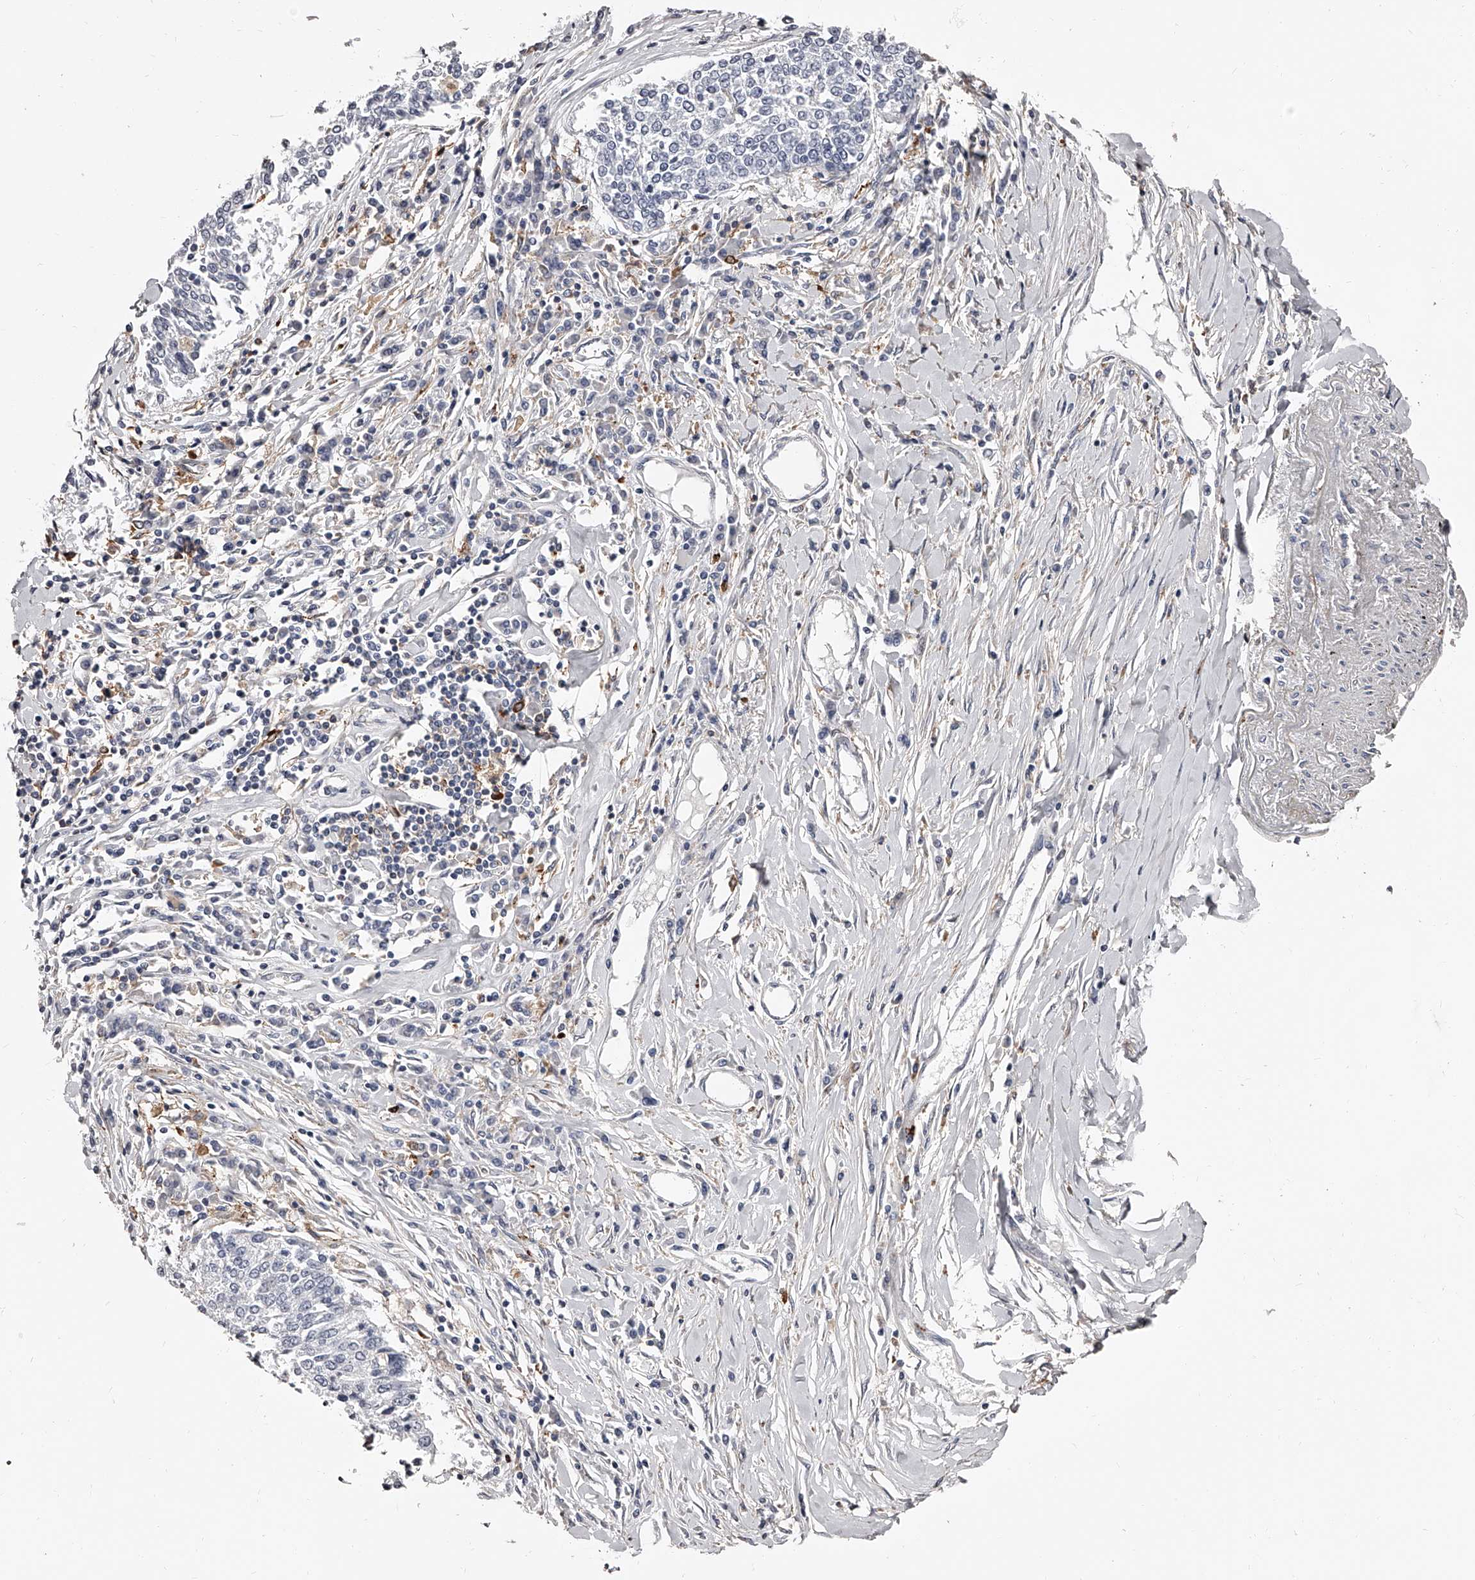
{"staining": {"intensity": "negative", "quantity": "none", "location": "none"}, "tissue": "lung cancer", "cell_type": "Tumor cells", "image_type": "cancer", "snomed": [{"axis": "morphology", "description": "Normal tissue, NOS"}, {"axis": "morphology", "description": "Squamous cell carcinoma, NOS"}, {"axis": "topography", "description": "Cartilage tissue"}, {"axis": "topography", "description": "Bronchus"}, {"axis": "topography", "description": "Lung"}, {"axis": "topography", "description": "Peripheral nerve tissue"}], "caption": "Immunohistochemical staining of lung cancer (squamous cell carcinoma) demonstrates no significant positivity in tumor cells.", "gene": "PACSIN1", "patient": {"sex": "female", "age": 49}}